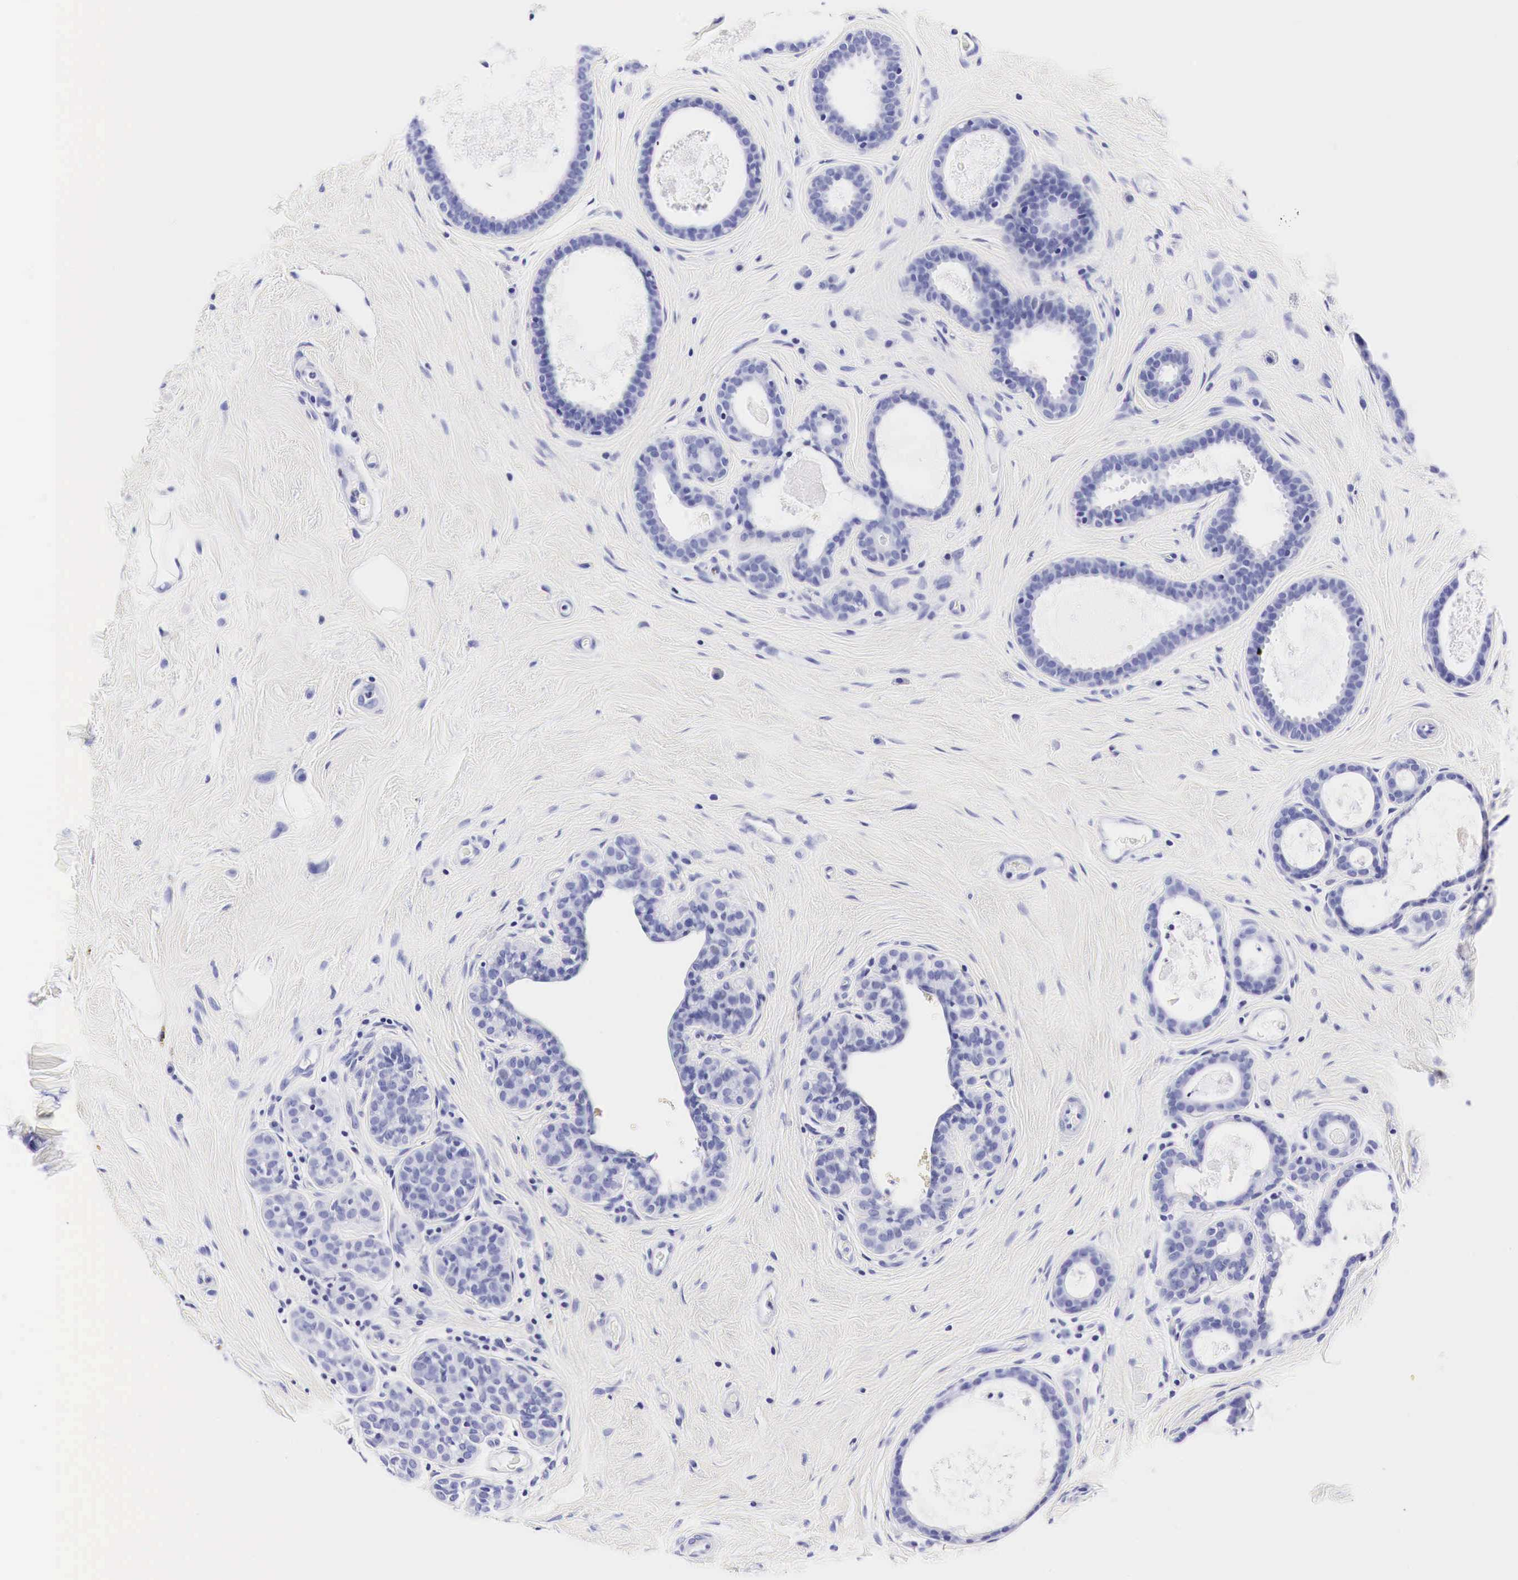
{"staining": {"intensity": "negative", "quantity": "none", "location": "none"}, "tissue": "breast cancer", "cell_type": "Tumor cells", "image_type": "cancer", "snomed": [{"axis": "morphology", "description": "Duct carcinoma"}, {"axis": "topography", "description": "Breast"}], "caption": "DAB (3,3'-diaminobenzidine) immunohistochemical staining of human intraductal carcinoma (breast) displays no significant positivity in tumor cells. (DAB IHC visualized using brightfield microscopy, high magnification).", "gene": "ACP3", "patient": {"sex": "female", "age": 72}}